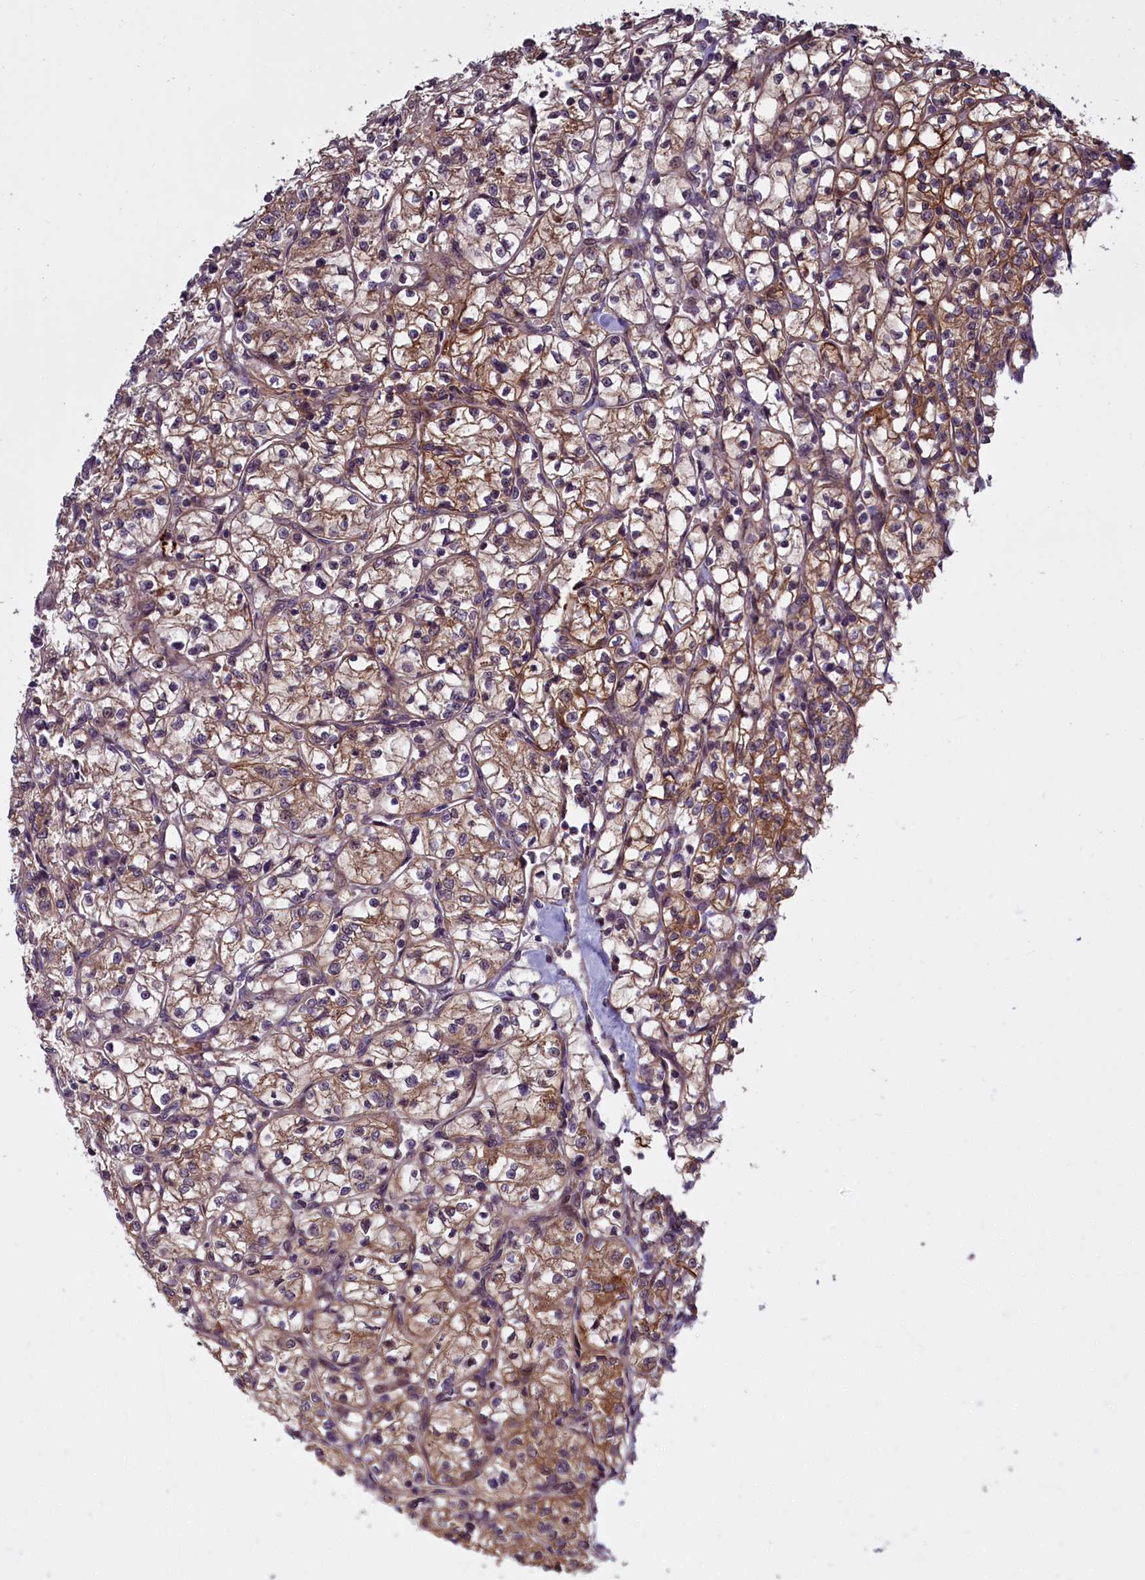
{"staining": {"intensity": "moderate", "quantity": "25%-75%", "location": "cytoplasmic/membranous"}, "tissue": "renal cancer", "cell_type": "Tumor cells", "image_type": "cancer", "snomed": [{"axis": "morphology", "description": "Adenocarcinoma, NOS"}, {"axis": "topography", "description": "Kidney"}], "caption": "Immunohistochemistry (IHC) histopathology image of neoplastic tissue: adenocarcinoma (renal) stained using immunohistochemistry (IHC) displays medium levels of moderate protein expression localized specifically in the cytoplasmic/membranous of tumor cells, appearing as a cytoplasmic/membranous brown color.", "gene": "DENND1B", "patient": {"sex": "female", "age": 64}}